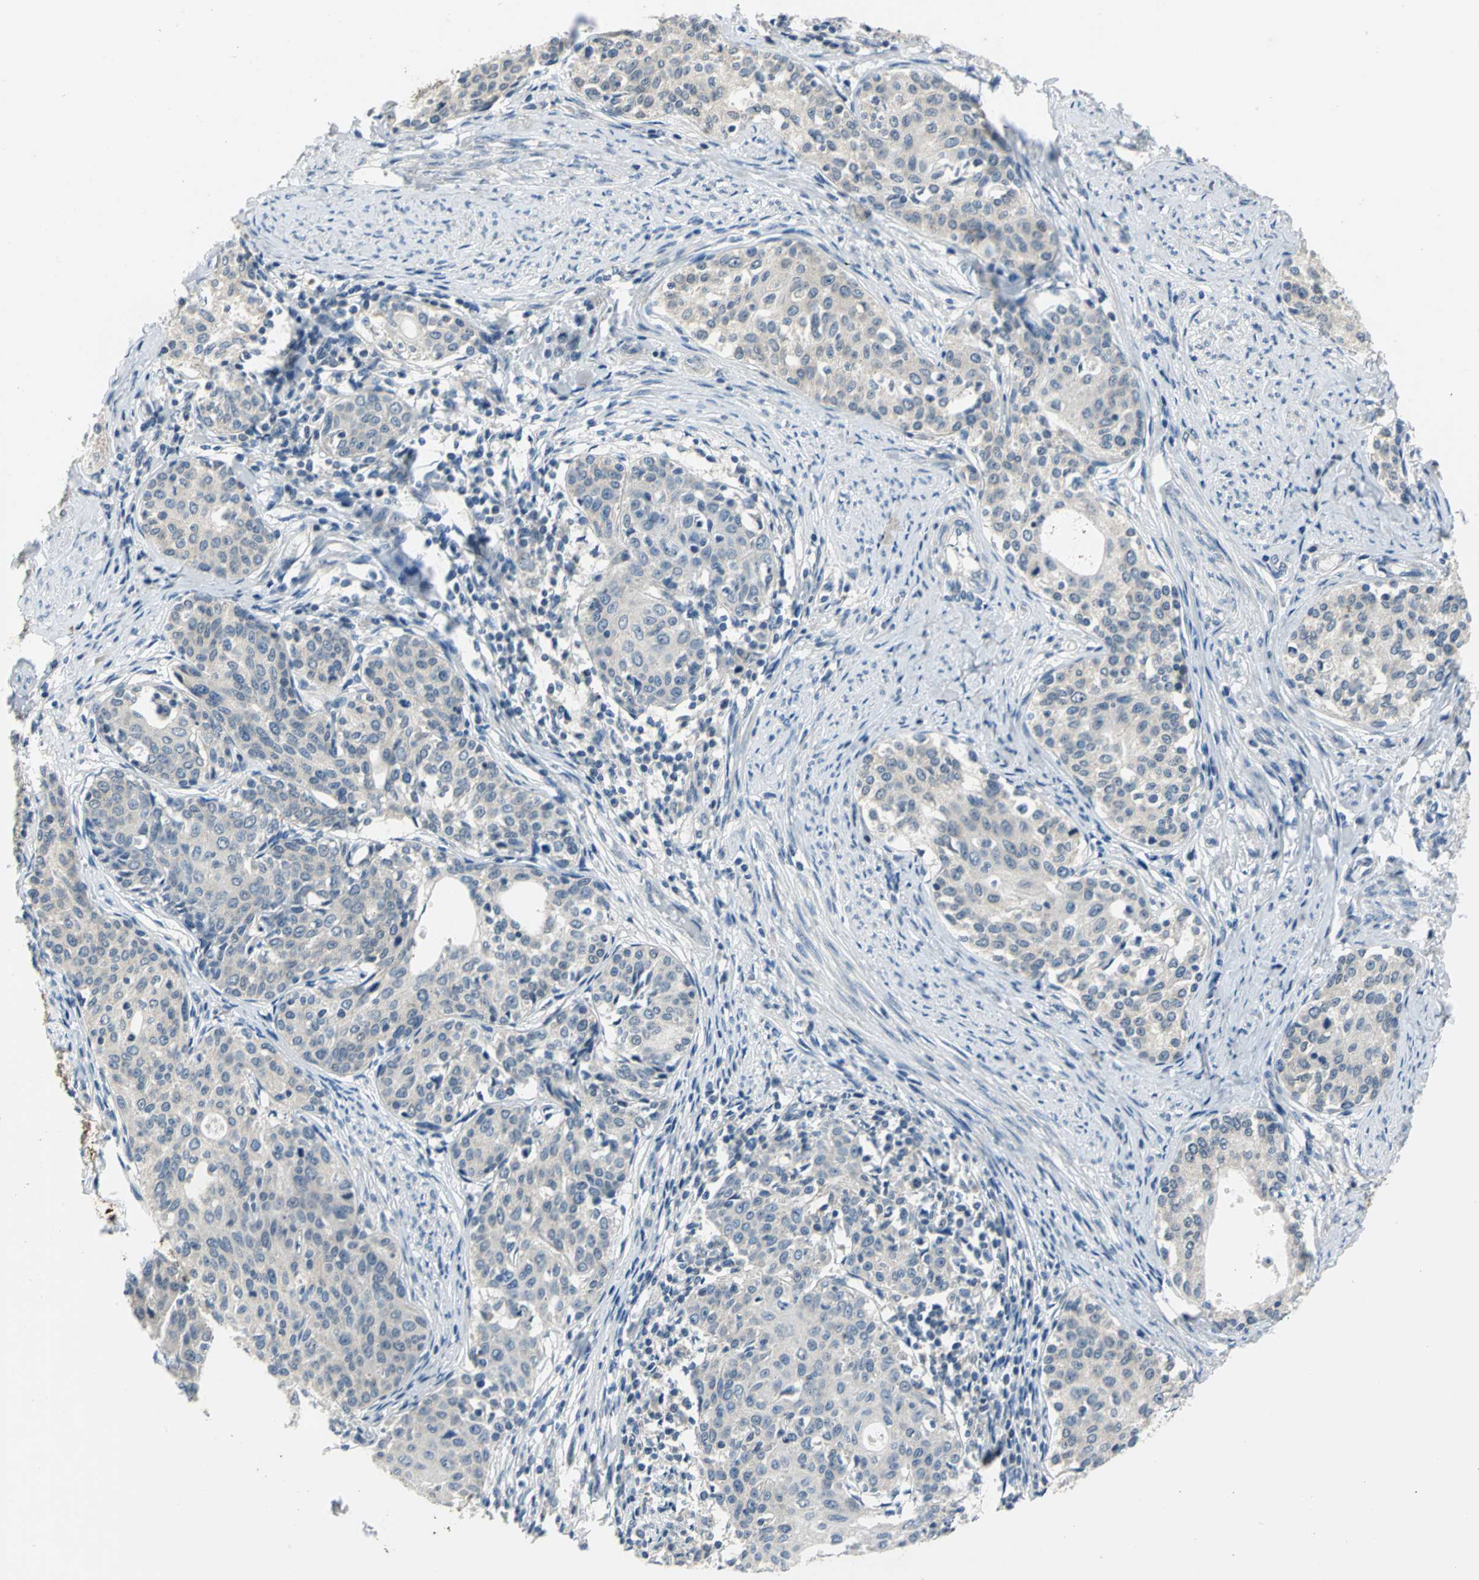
{"staining": {"intensity": "weak", "quantity": "25%-75%", "location": "cytoplasmic/membranous"}, "tissue": "cervical cancer", "cell_type": "Tumor cells", "image_type": "cancer", "snomed": [{"axis": "morphology", "description": "Squamous cell carcinoma, NOS"}, {"axis": "morphology", "description": "Adenocarcinoma, NOS"}, {"axis": "topography", "description": "Cervix"}], "caption": "IHC photomicrograph of neoplastic tissue: human cervical adenocarcinoma stained using immunohistochemistry (IHC) exhibits low levels of weak protein expression localized specifically in the cytoplasmic/membranous of tumor cells, appearing as a cytoplasmic/membranous brown color.", "gene": "ZNF415", "patient": {"sex": "female", "age": 52}}